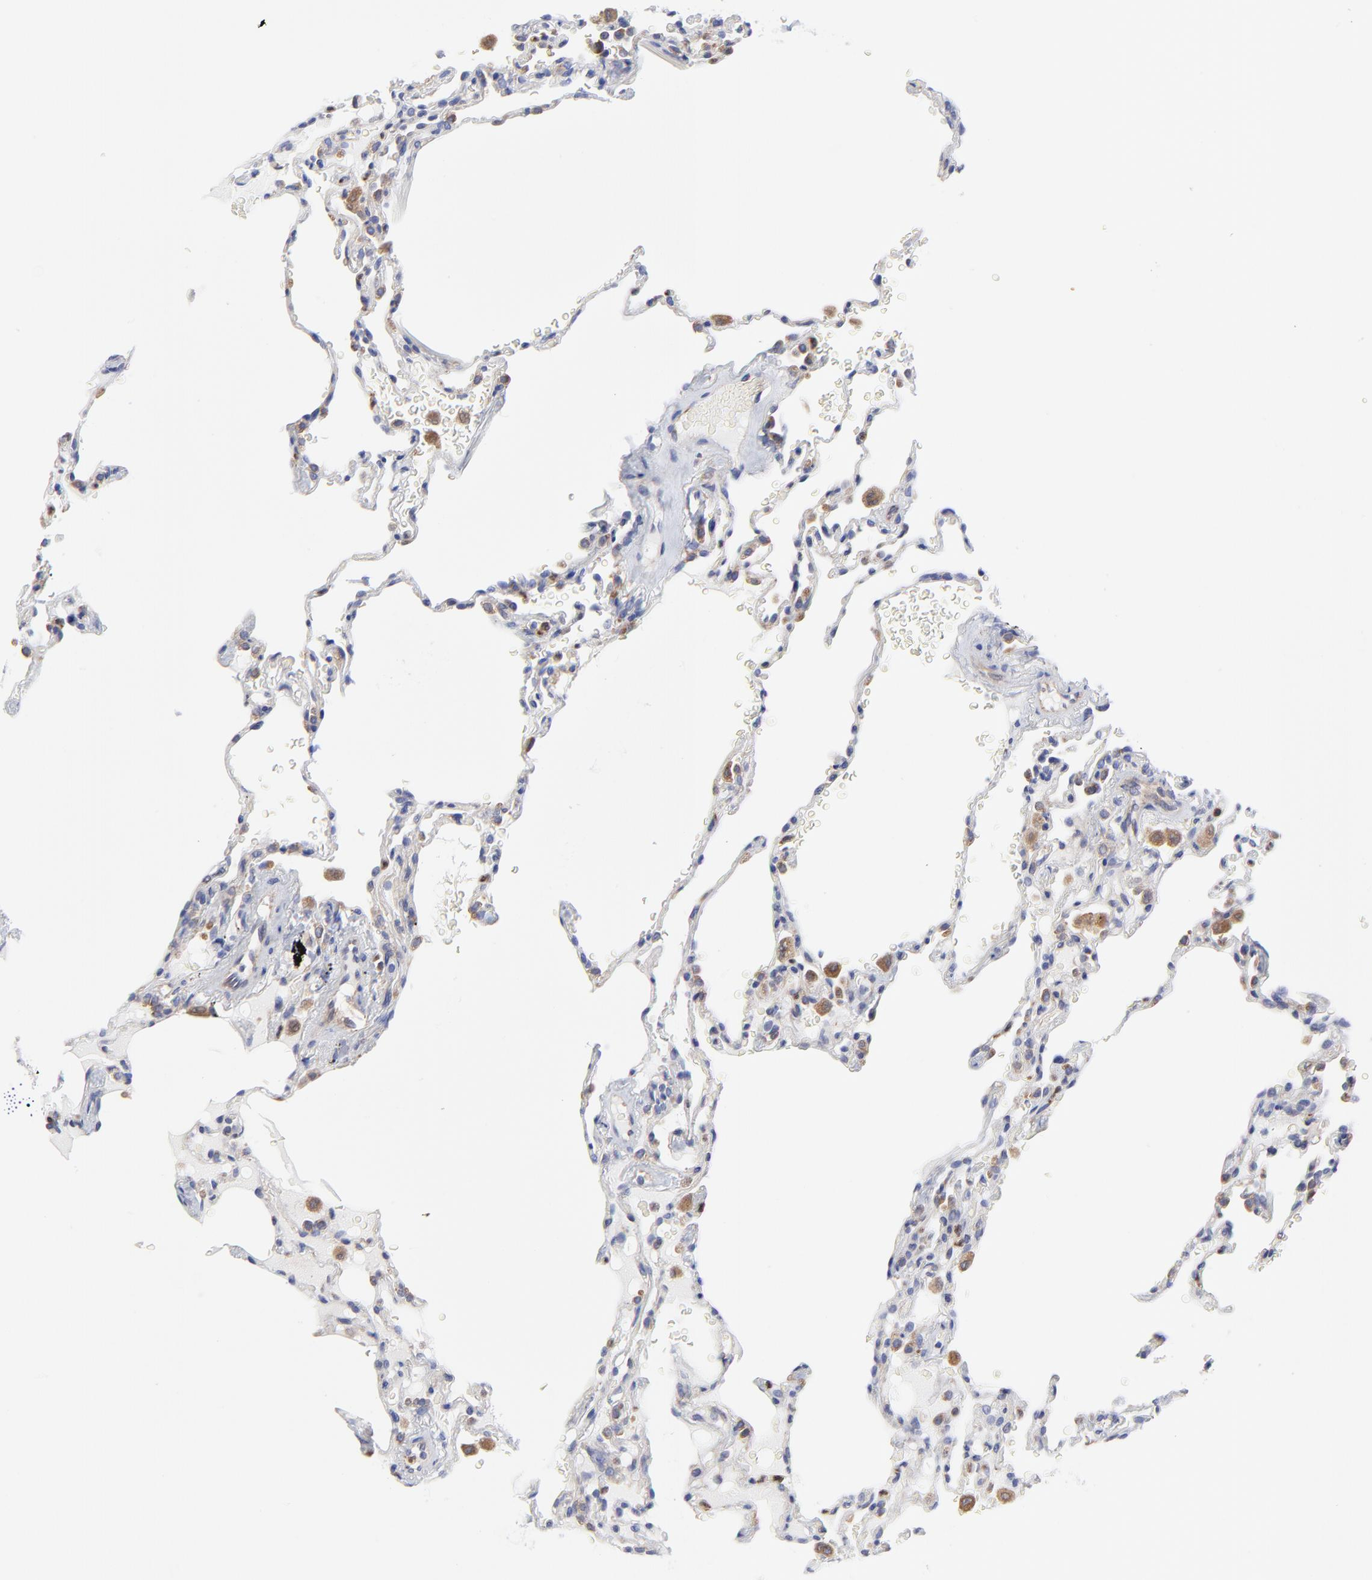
{"staining": {"intensity": "moderate", "quantity": "<25%", "location": "cytoplasmic/membranous"}, "tissue": "lung", "cell_type": "Alveolar cells", "image_type": "normal", "snomed": [{"axis": "morphology", "description": "Normal tissue, NOS"}, {"axis": "topography", "description": "Lung"}], "caption": "IHC of normal human lung reveals low levels of moderate cytoplasmic/membranous staining in about <25% of alveolar cells.", "gene": "MOSPD2", "patient": {"sex": "male", "age": 59}}